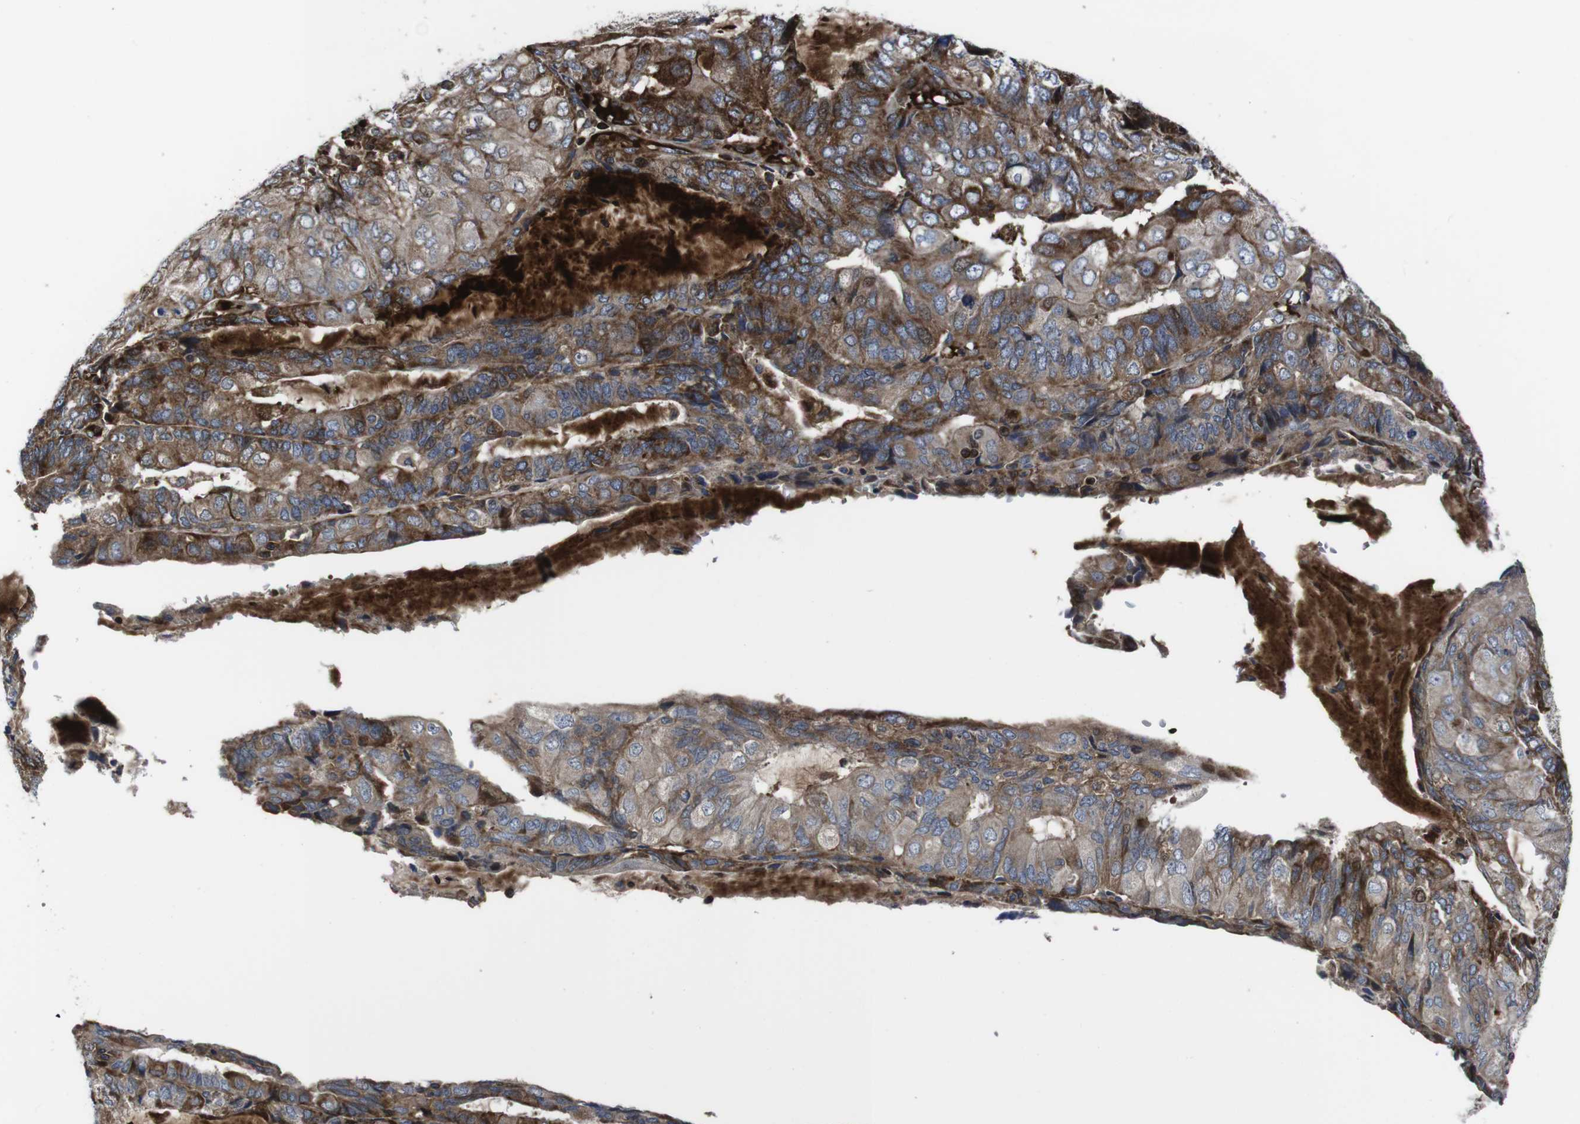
{"staining": {"intensity": "moderate", "quantity": ">75%", "location": "cytoplasmic/membranous"}, "tissue": "endometrial cancer", "cell_type": "Tumor cells", "image_type": "cancer", "snomed": [{"axis": "morphology", "description": "Adenocarcinoma, NOS"}, {"axis": "topography", "description": "Endometrium"}], "caption": "Immunohistochemistry (IHC) image of endometrial cancer stained for a protein (brown), which shows medium levels of moderate cytoplasmic/membranous positivity in approximately >75% of tumor cells.", "gene": "SMYD3", "patient": {"sex": "female", "age": 81}}